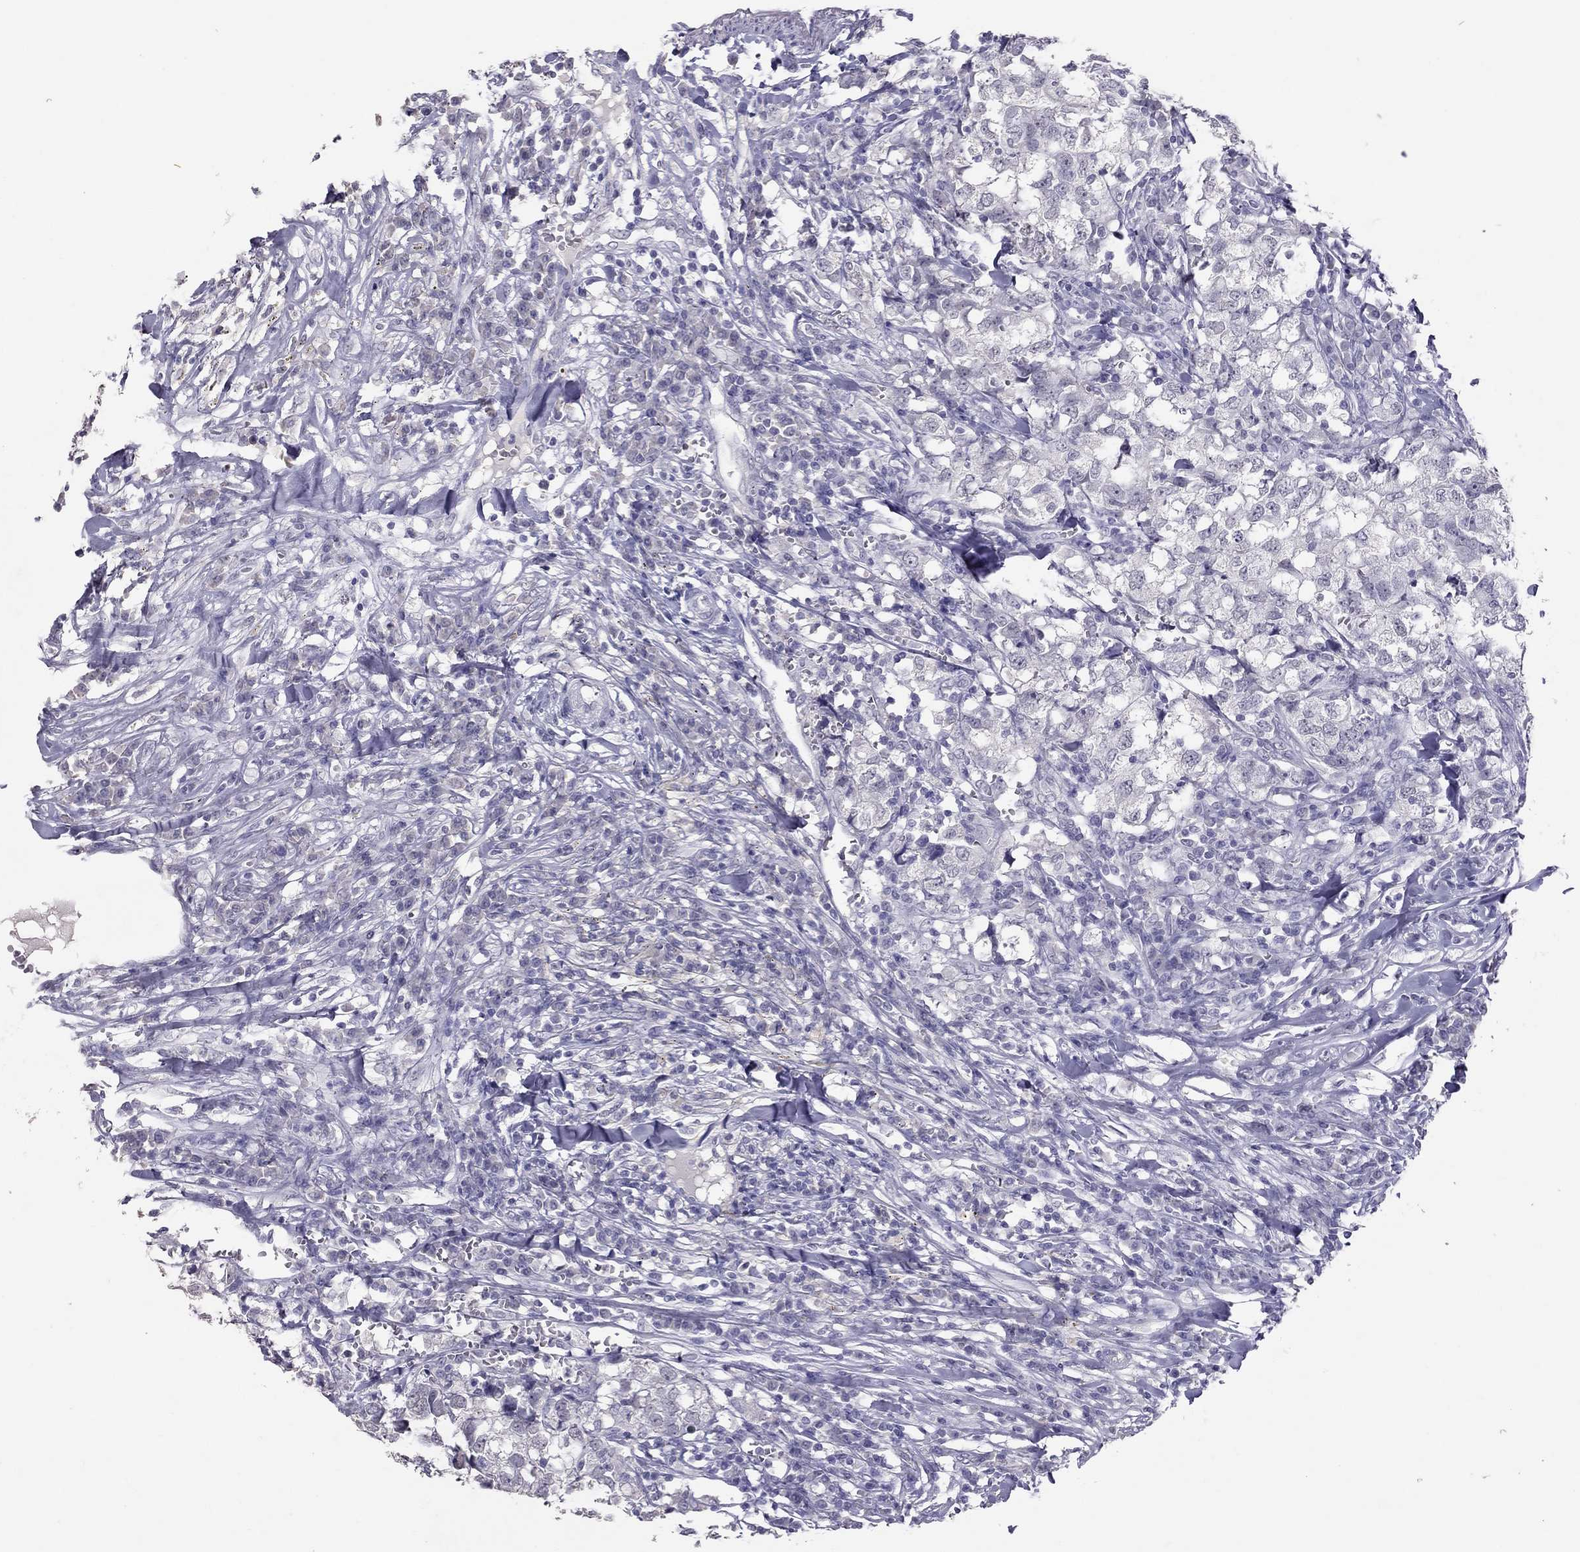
{"staining": {"intensity": "negative", "quantity": "none", "location": "none"}, "tissue": "breast cancer", "cell_type": "Tumor cells", "image_type": "cancer", "snomed": [{"axis": "morphology", "description": "Duct carcinoma"}, {"axis": "topography", "description": "Breast"}], "caption": "Immunohistochemistry (IHC) image of neoplastic tissue: infiltrating ductal carcinoma (breast) stained with DAB demonstrates no significant protein expression in tumor cells.", "gene": "PSMB11", "patient": {"sex": "female", "age": 30}}